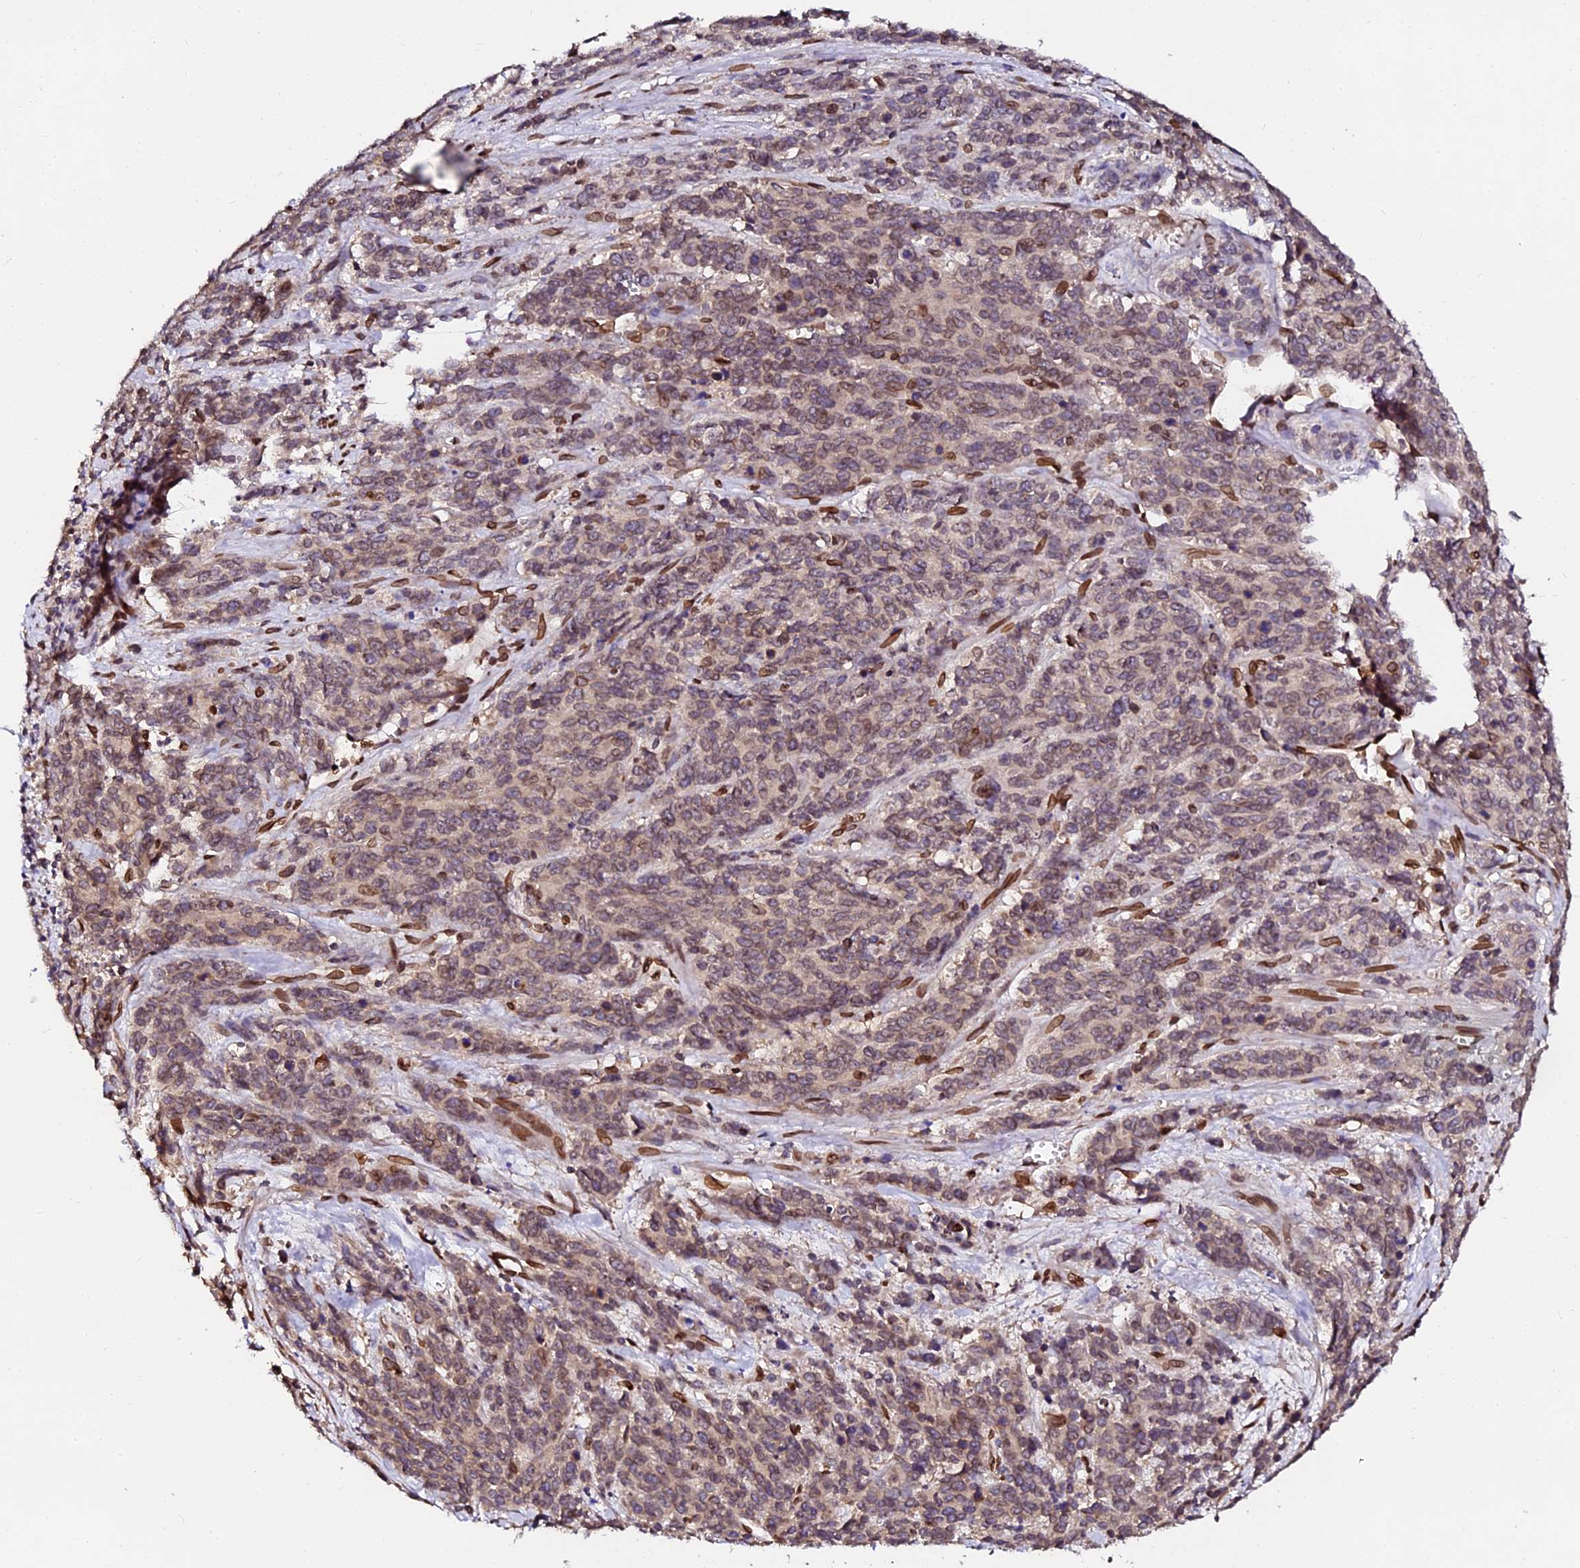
{"staining": {"intensity": "negative", "quantity": "none", "location": "none"}, "tissue": "cervical cancer", "cell_type": "Tumor cells", "image_type": "cancer", "snomed": [{"axis": "morphology", "description": "Squamous cell carcinoma, NOS"}, {"axis": "topography", "description": "Cervix"}], "caption": "Tumor cells show no significant protein expression in squamous cell carcinoma (cervical).", "gene": "ANAPC5", "patient": {"sex": "female", "age": 60}}